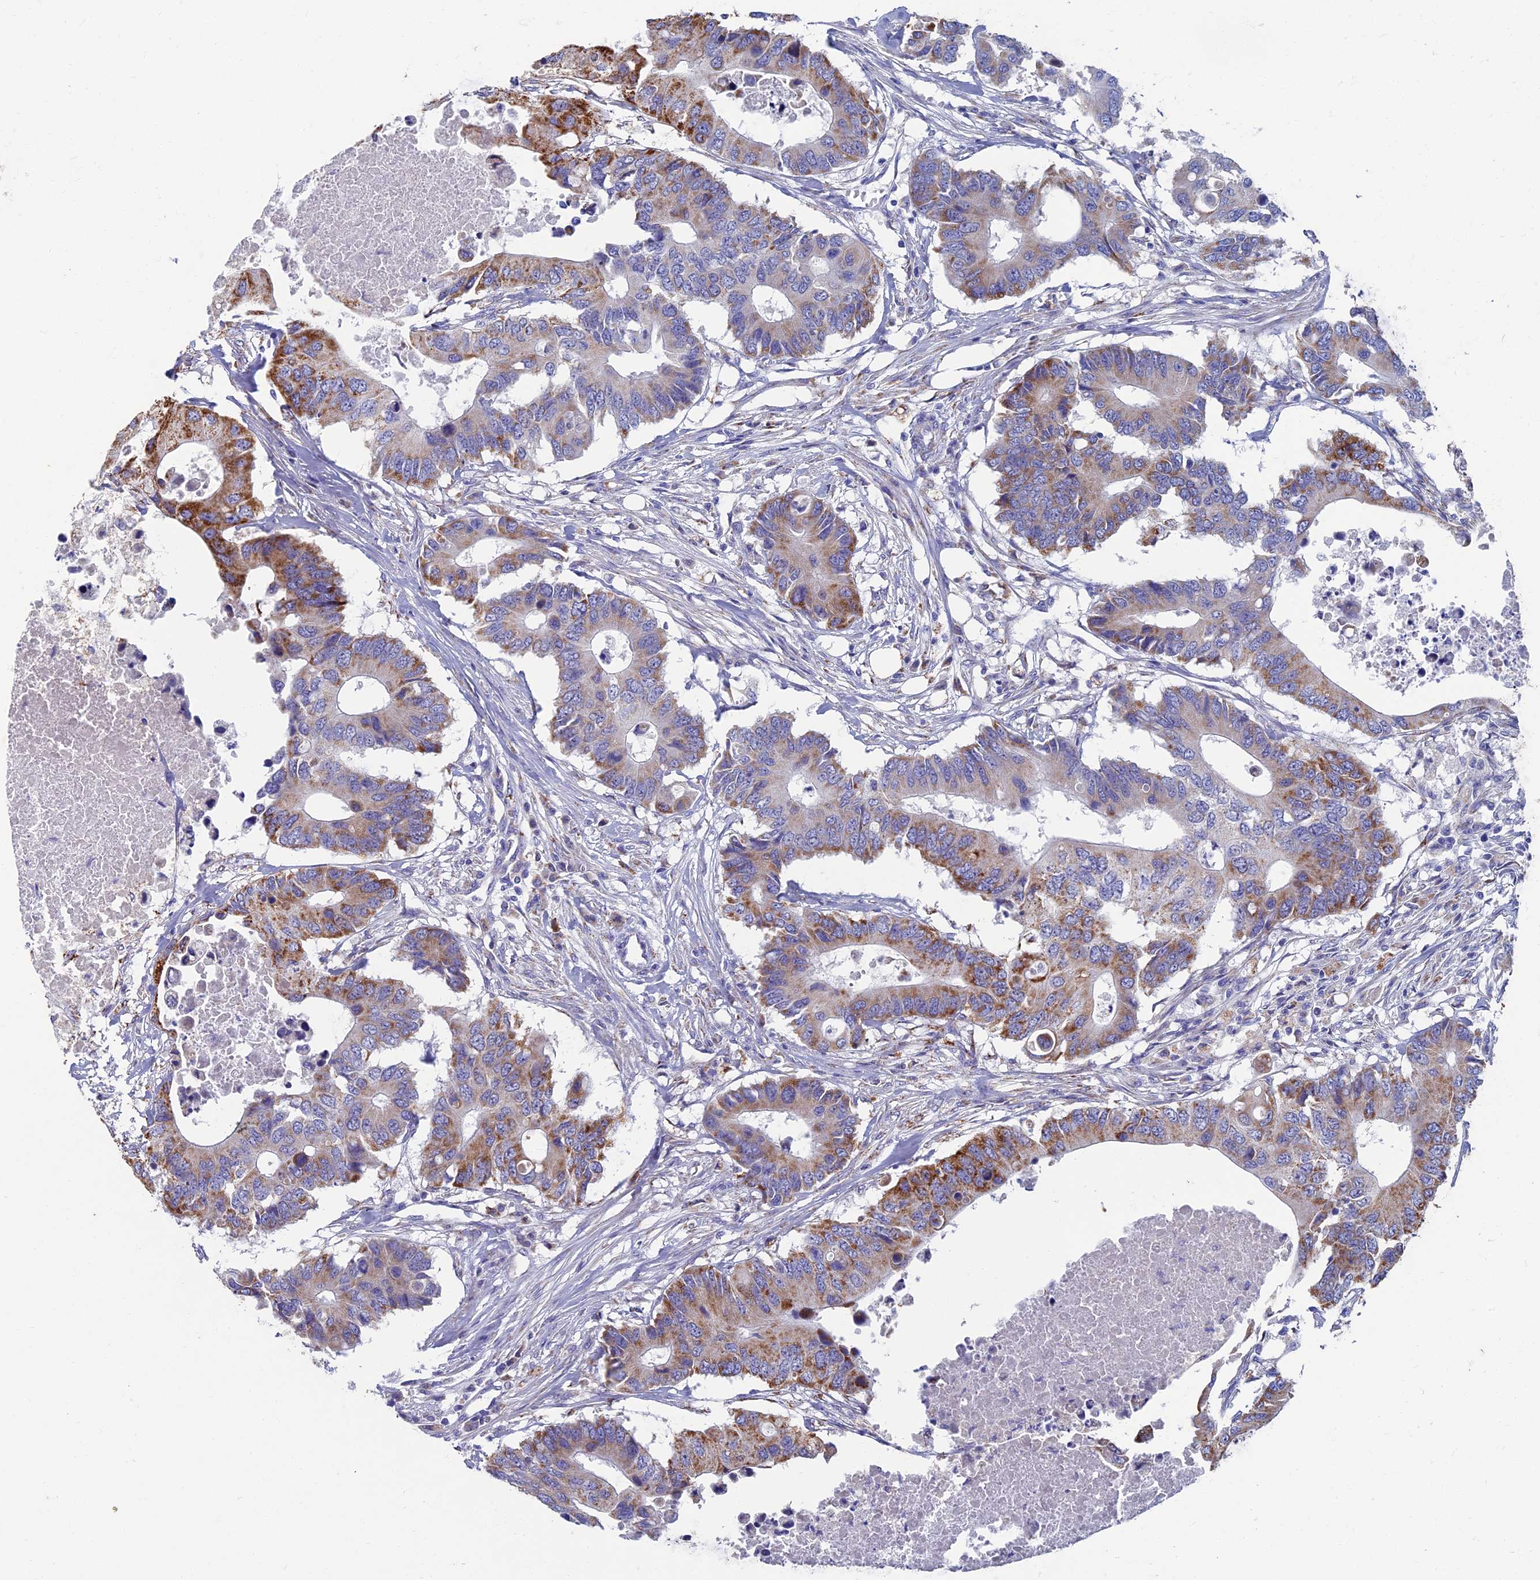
{"staining": {"intensity": "moderate", "quantity": "25%-75%", "location": "cytoplasmic/membranous"}, "tissue": "colorectal cancer", "cell_type": "Tumor cells", "image_type": "cancer", "snomed": [{"axis": "morphology", "description": "Adenocarcinoma, NOS"}, {"axis": "topography", "description": "Colon"}], "caption": "Human colorectal cancer stained with a protein marker shows moderate staining in tumor cells.", "gene": "OAT", "patient": {"sex": "male", "age": 71}}